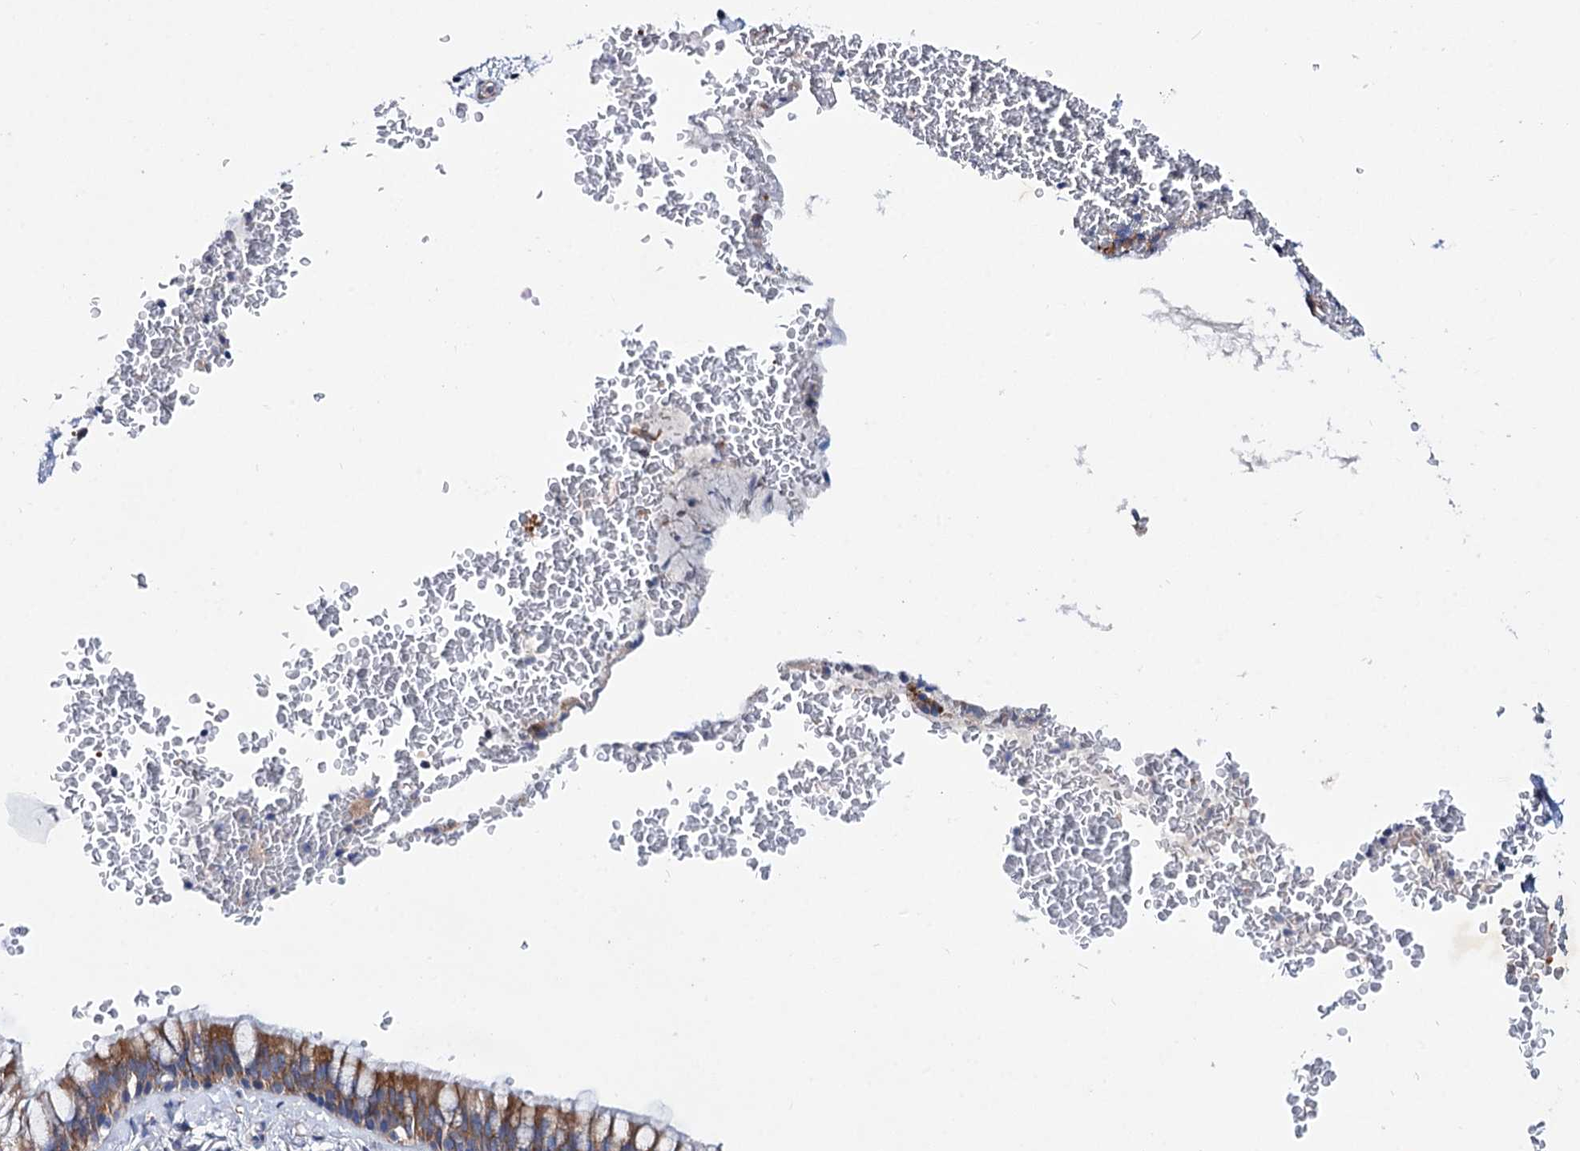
{"staining": {"intensity": "moderate", "quantity": ">75%", "location": "cytoplasmic/membranous"}, "tissue": "bronchus", "cell_type": "Respiratory epithelial cells", "image_type": "normal", "snomed": [{"axis": "morphology", "description": "Normal tissue, NOS"}, {"axis": "topography", "description": "Cartilage tissue"}, {"axis": "topography", "description": "Bronchus"}], "caption": "Unremarkable bronchus reveals moderate cytoplasmic/membranous positivity in about >75% of respiratory epithelial cells, visualized by immunohistochemistry. (DAB IHC with brightfield microscopy, high magnification).", "gene": "TRIM55", "patient": {"sex": "female", "age": 36}}